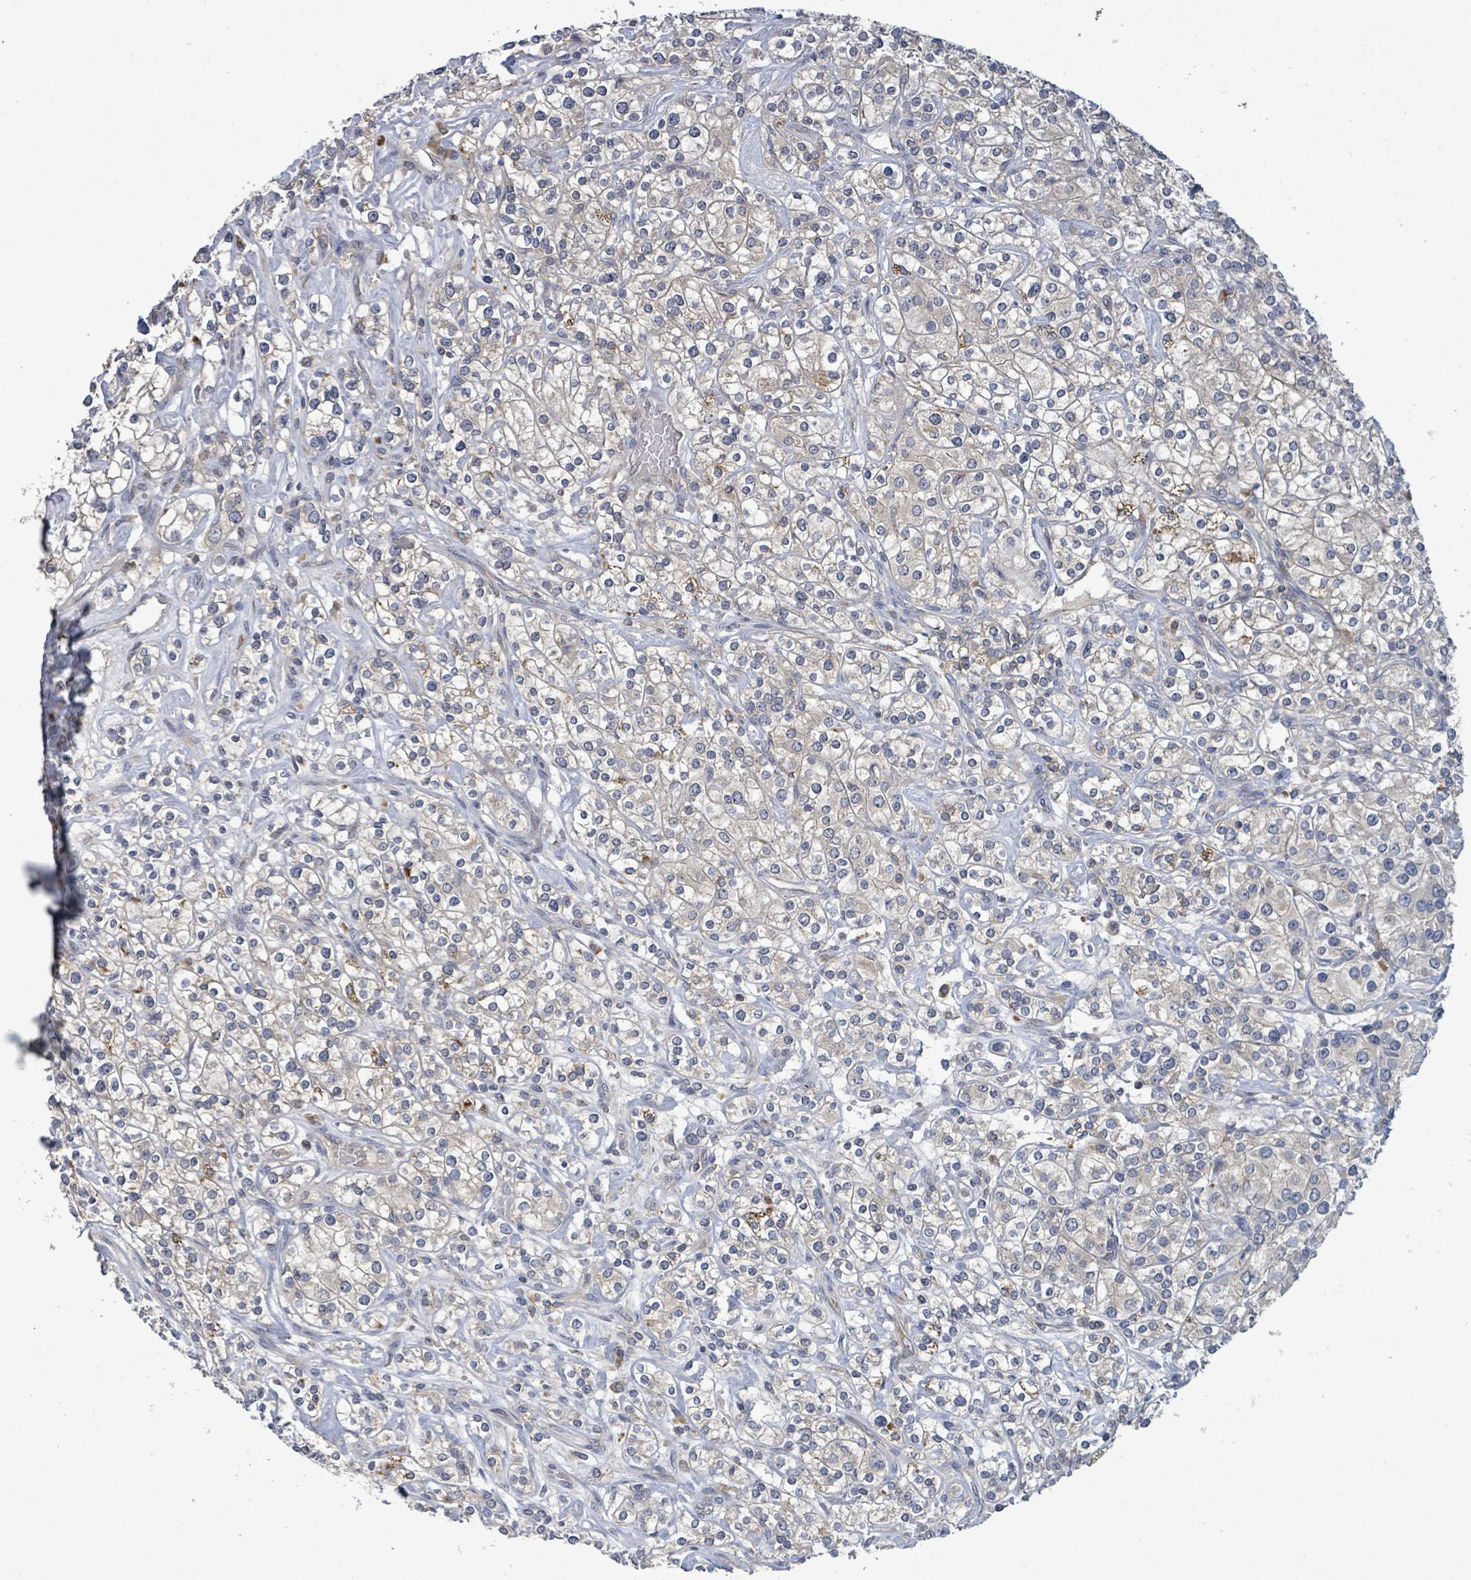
{"staining": {"intensity": "weak", "quantity": "<25%", "location": "cytoplasmic/membranous"}, "tissue": "renal cancer", "cell_type": "Tumor cells", "image_type": "cancer", "snomed": [{"axis": "morphology", "description": "Adenocarcinoma, NOS"}, {"axis": "topography", "description": "Kidney"}], "caption": "This is an immunohistochemistry micrograph of human renal cancer (adenocarcinoma). There is no positivity in tumor cells.", "gene": "SERPINE3", "patient": {"sex": "male", "age": 77}}